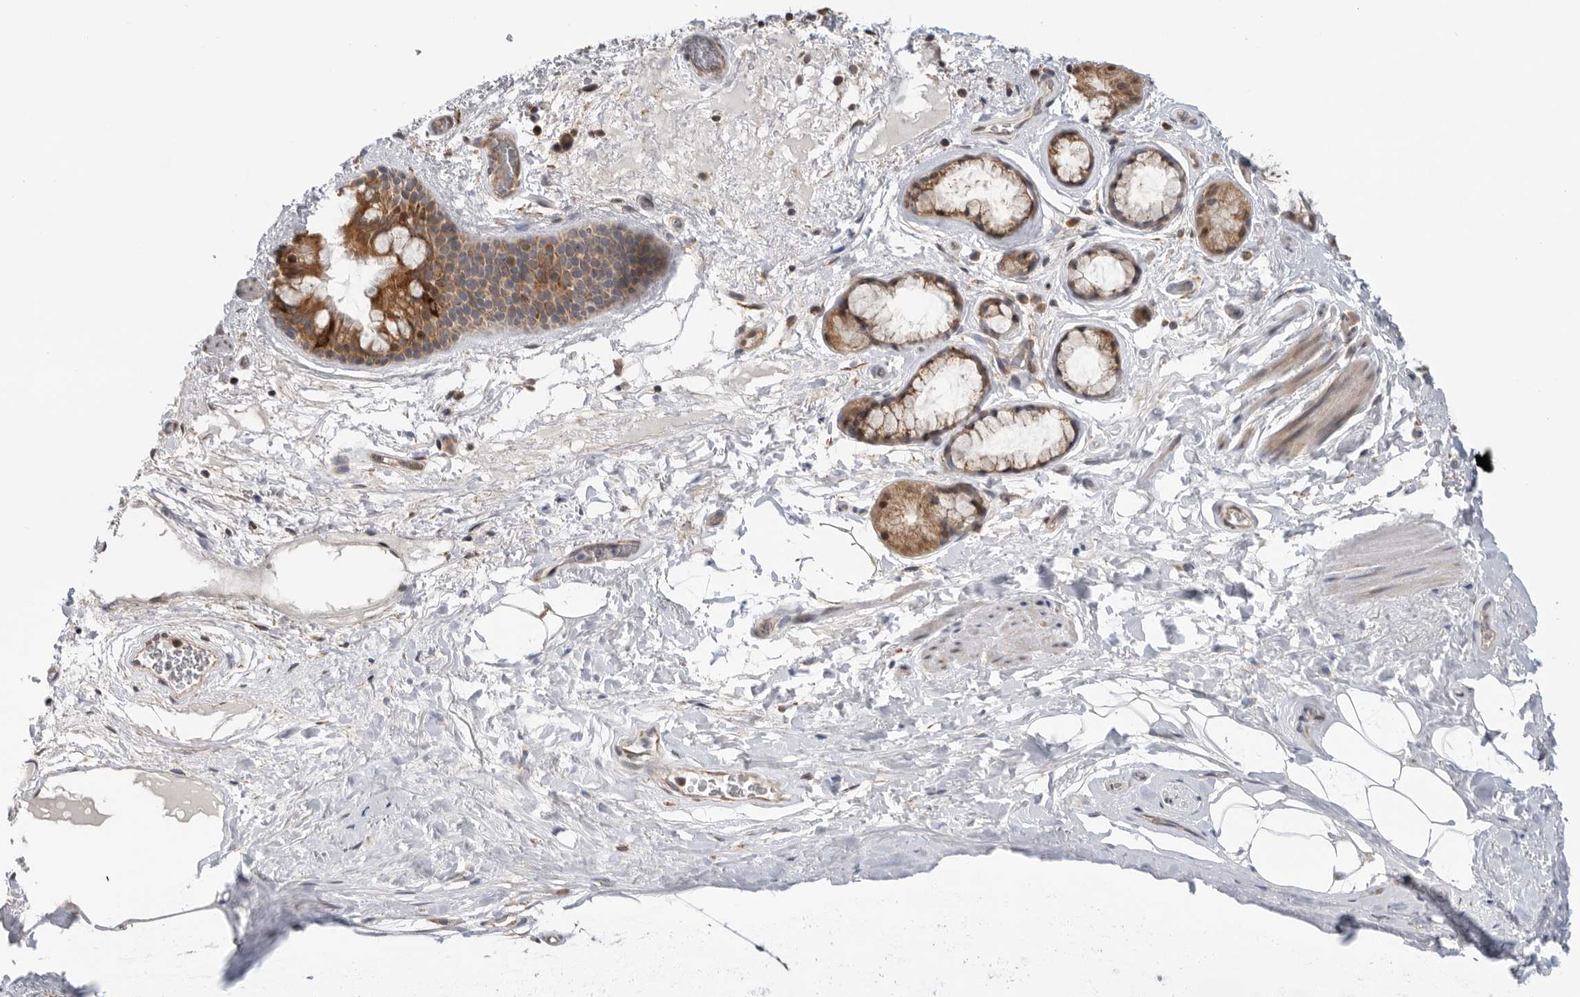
{"staining": {"intensity": "strong", "quantity": ">75%", "location": "cytoplasmic/membranous"}, "tissue": "bronchus", "cell_type": "Respiratory epithelial cells", "image_type": "normal", "snomed": [{"axis": "morphology", "description": "Normal tissue, NOS"}, {"axis": "topography", "description": "Cartilage tissue"}], "caption": "Immunohistochemical staining of unremarkable bronchus exhibits strong cytoplasmic/membranous protein staining in approximately >75% of respiratory epithelial cells.", "gene": "DCAF8", "patient": {"sex": "female", "age": 63}}